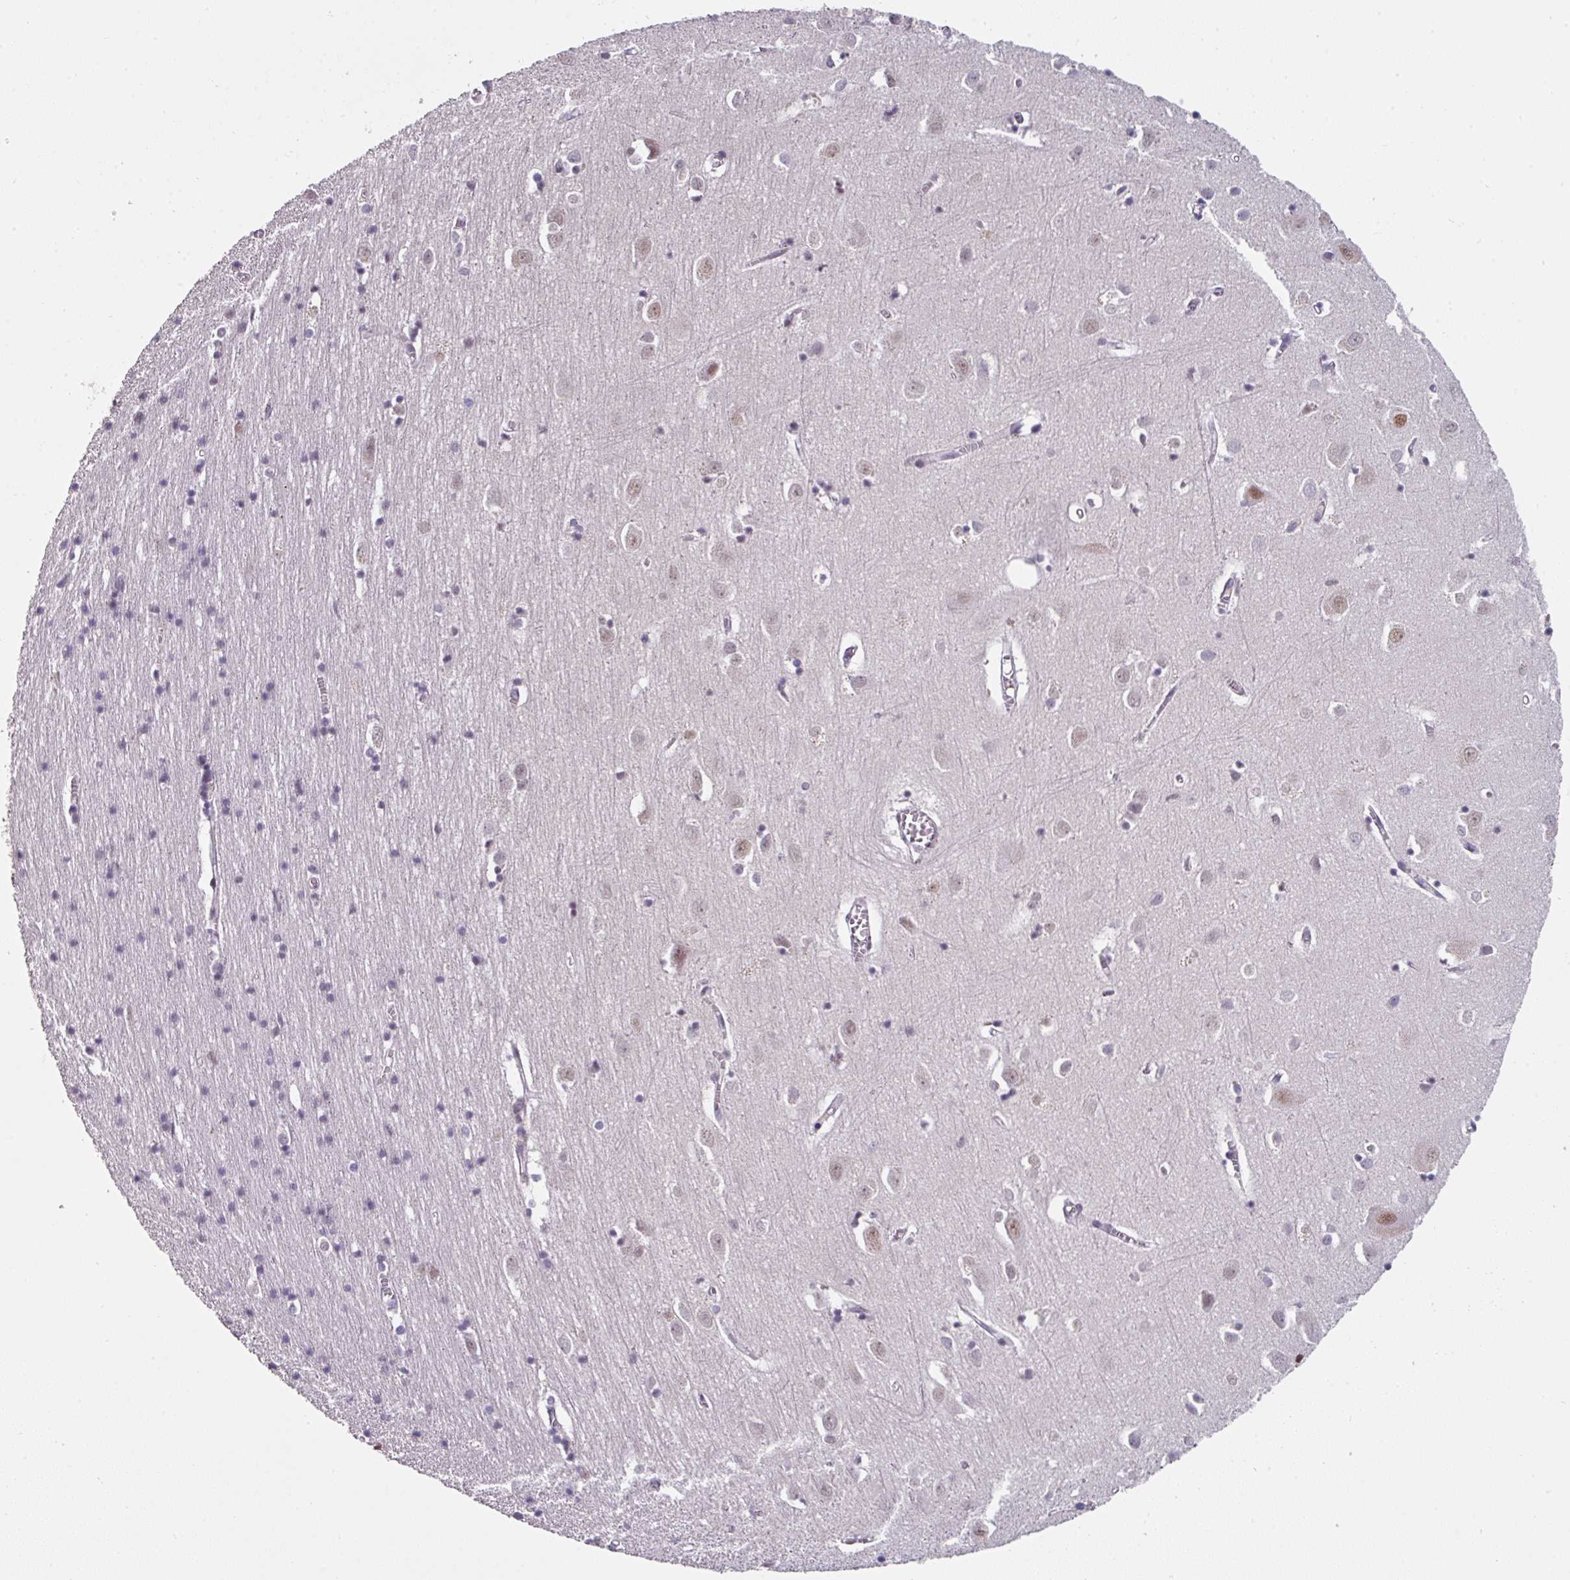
{"staining": {"intensity": "moderate", "quantity": "<25%", "location": "nuclear"}, "tissue": "cerebral cortex", "cell_type": "Endothelial cells", "image_type": "normal", "snomed": [{"axis": "morphology", "description": "Normal tissue, NOS"}, {"axis": "topography", "description": "Cerebral cortex"}], "caption": "Protein expression by immunohistochemistry displays moderate nuclear expression in about <25% of endothelial cells in benign cerebral cortex. Immunohistochemistry (ihc) stains the protein in brown and the nuclei are stained blue.", "gene": "ENSG00000283782", "patient": {"sex": "male", "age": 70}}